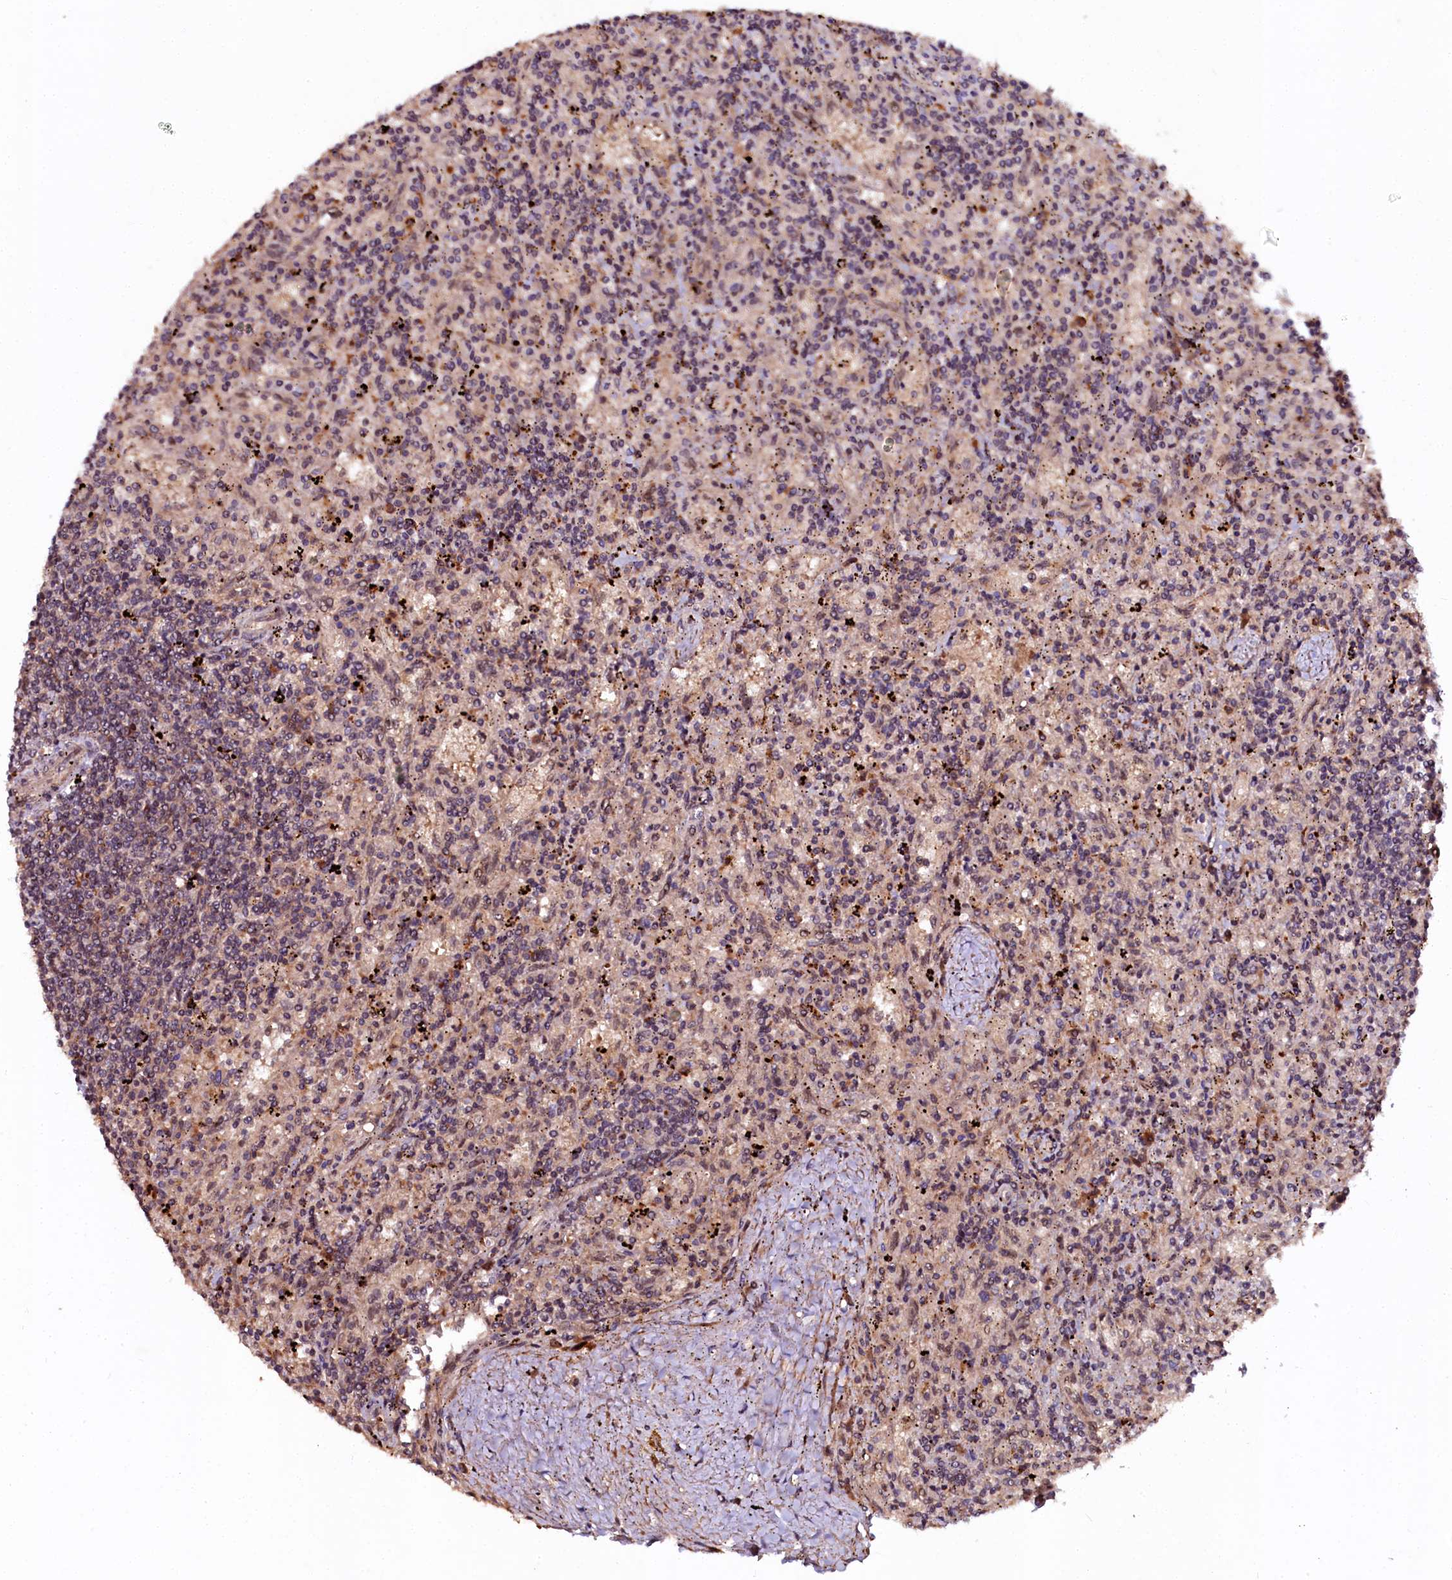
{"staining": {"intensity": "weak", "quantity": "<25%", "location": "cytoplasmic/membranous"}, "tissue": "lymphoma", "cell_type": "Tumor cells", "image_type": "cancer", "snomed": [{"axis": "morphology", "description": "Malignant lymphoma, non-Hodgkin's type, Low grade"}, {"axis": "topography", "description": "Spleen"}], "caption": "This is an IHC histopathology image of low-grade malignant lymphoma, non-Hodgkin's type. There is no staining in tumor cells.", "gene": "N4BP1", "patient": {"sex": "male", "age": 76}}